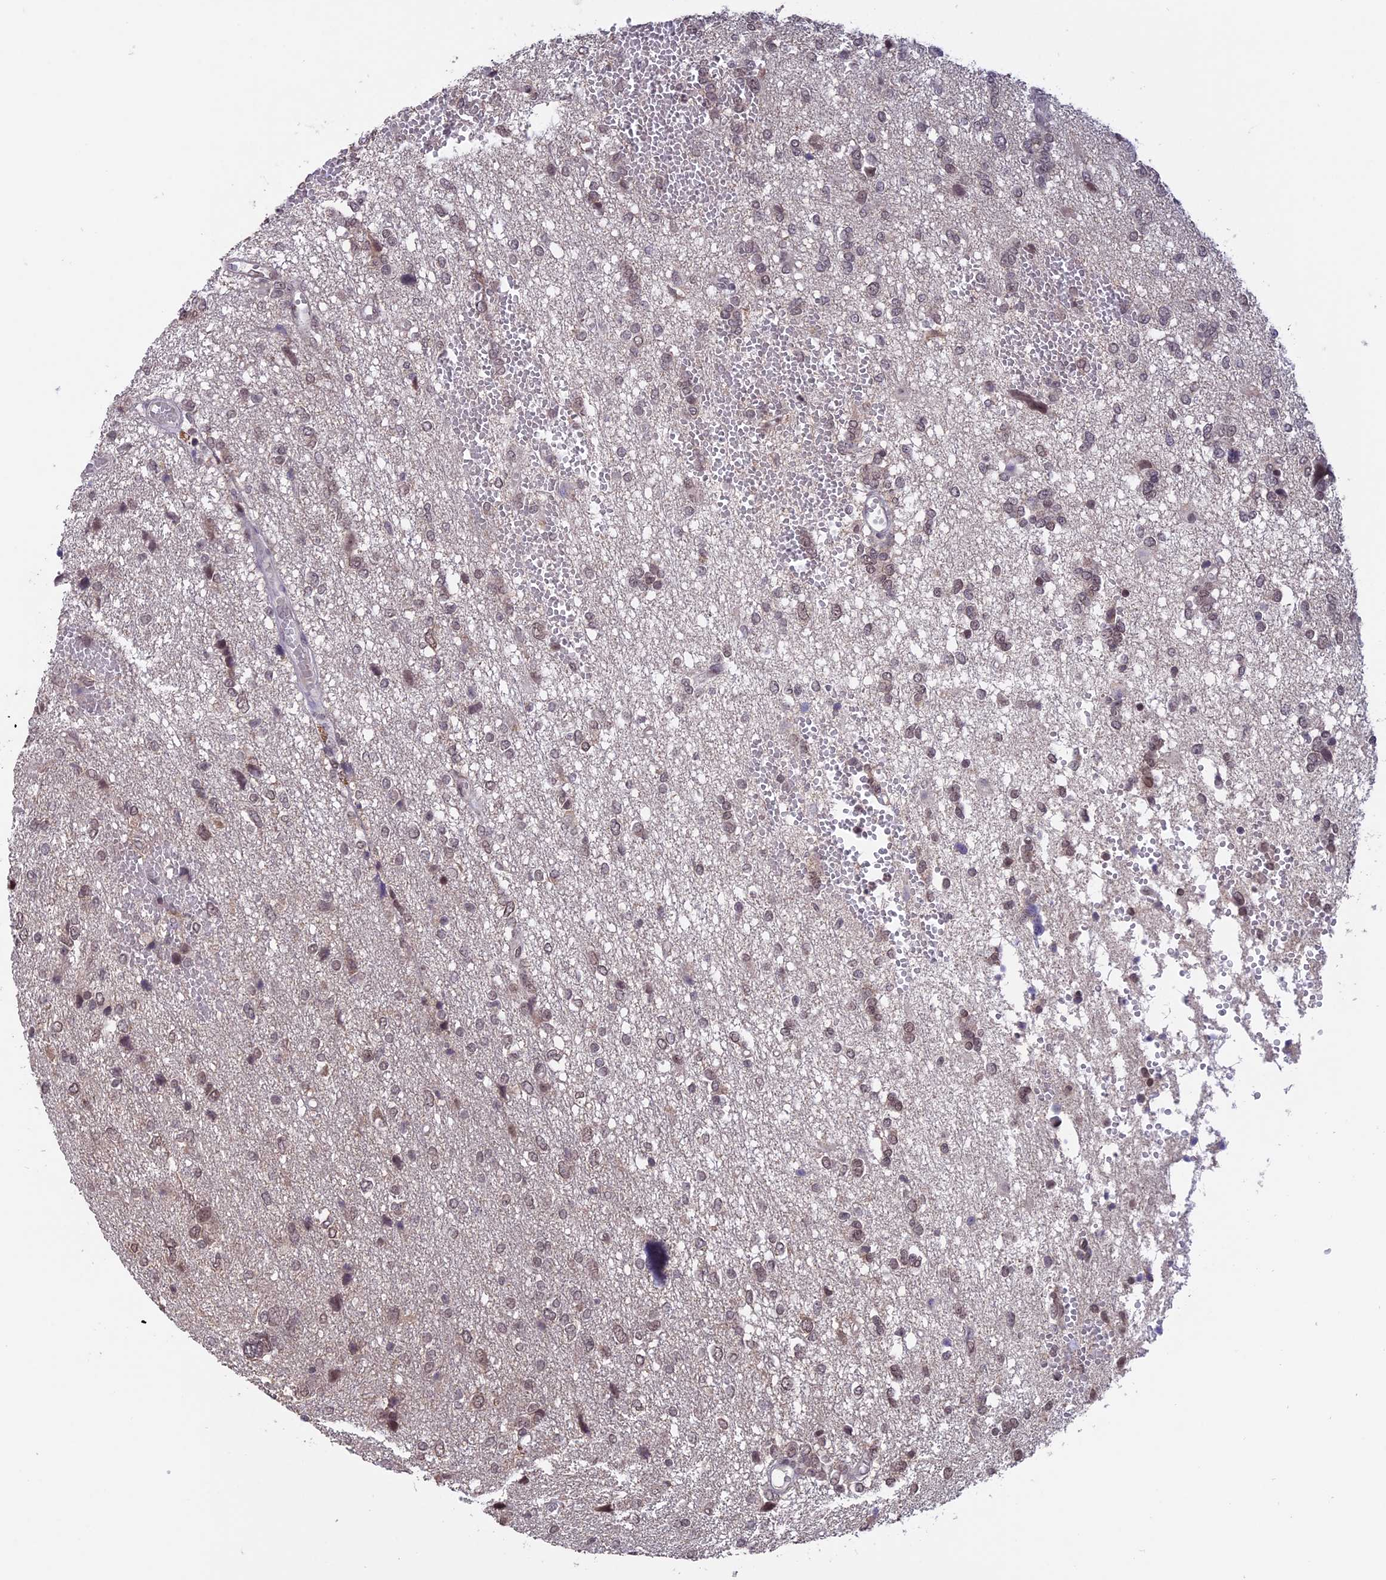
{"staining": {"intensity": "weak", "quantity": "25%-75%", "location": "nuclear"}, "tissue": "glioma", "cell_type": "Tumor cells", "image_type": "cancer", "snomed": [{"axis": "morphology", "description": "Glioma, malignant, High grade"}, {"axis": "topography", "description": "Brain"}], "caption": "The image reveals staining of glioma, revealing weak nuclear protein staining (brown color) within tumor cells.", "gene": "RFC5", "patient": {"sex": "female", "age": 59}}